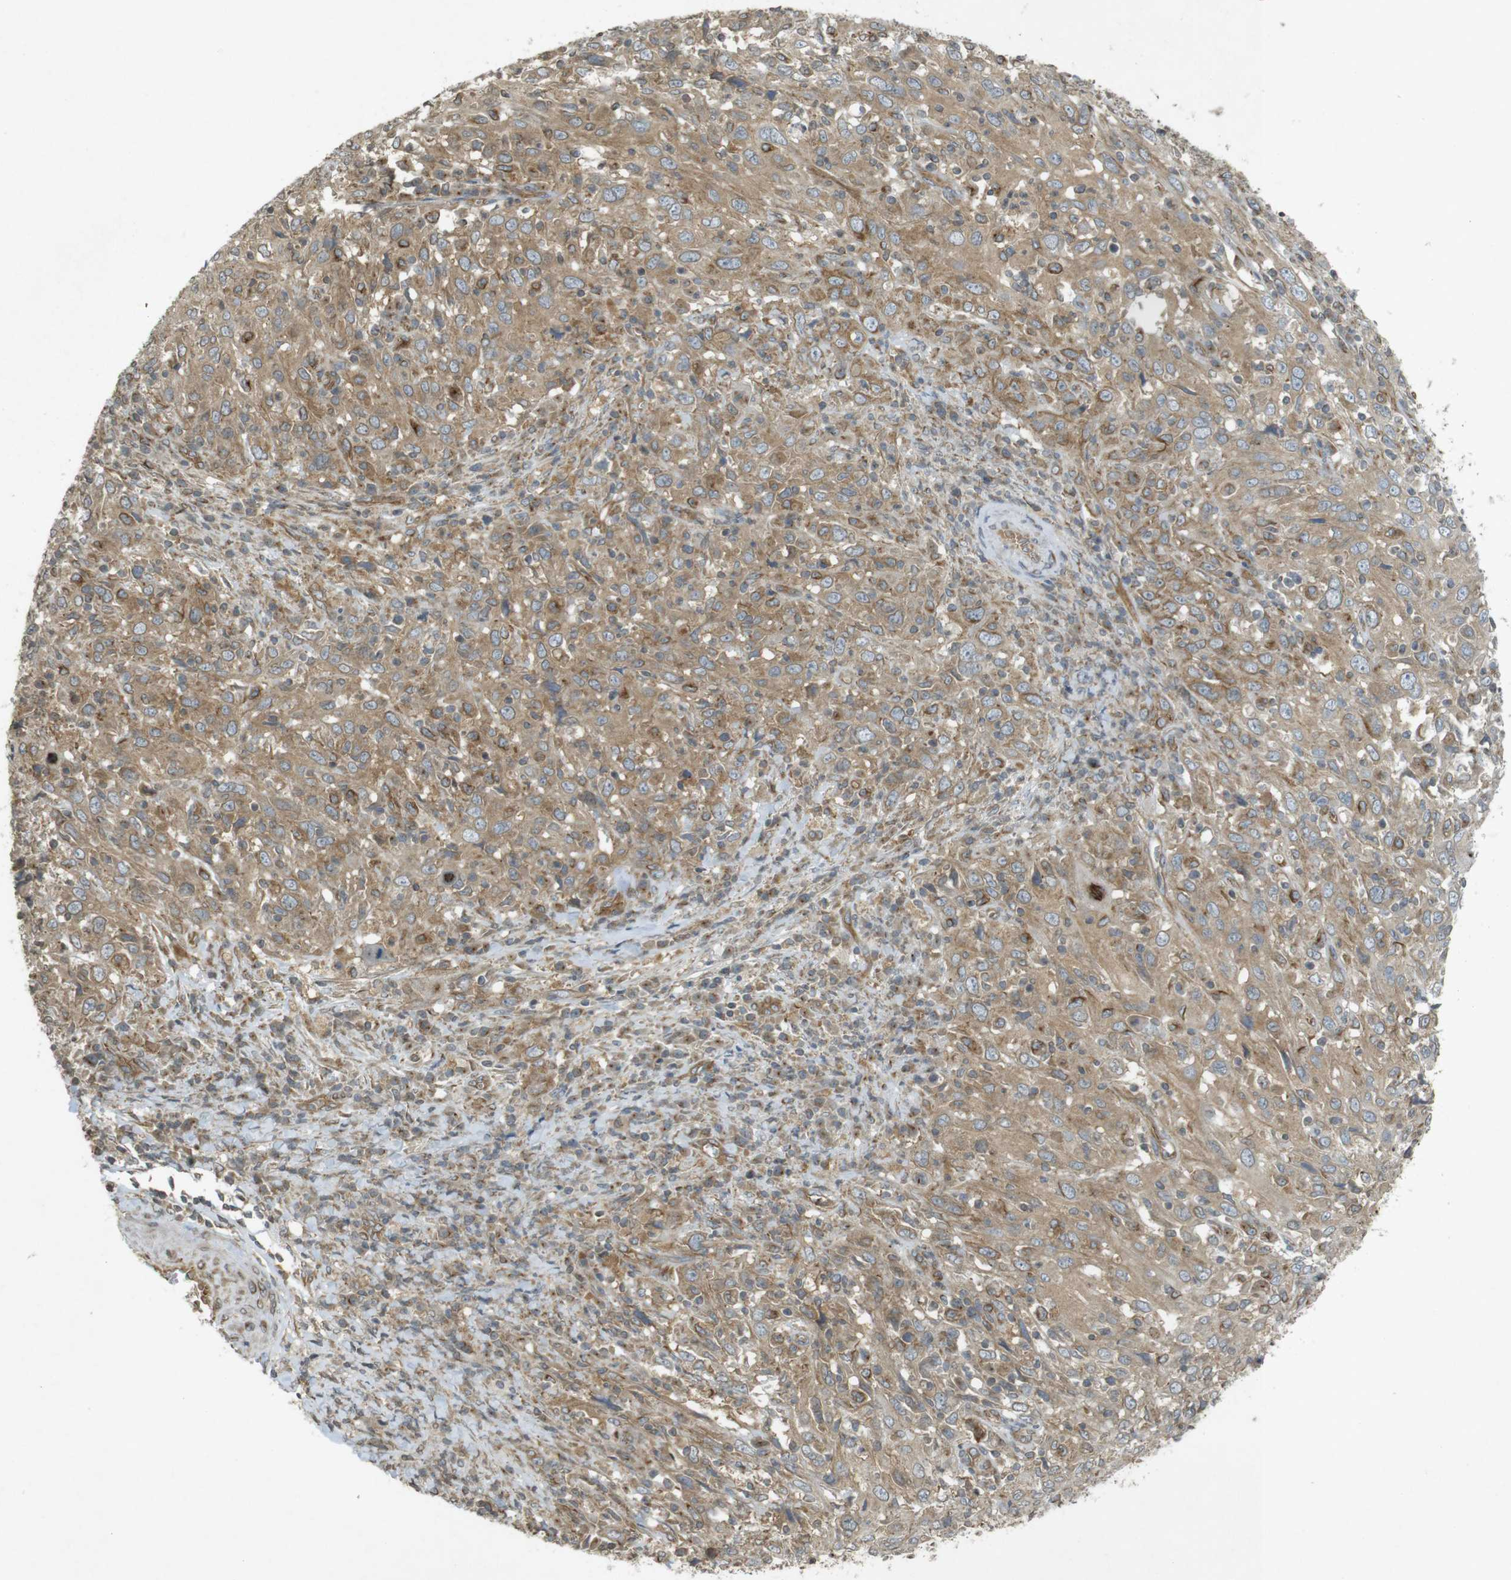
{"staining": {"intensity": "moderate", "quantity": ">75%", "location": "cytoplasmic/membranous"}, "tissue": "cervical cancer", "cell_type": "Tumor cells", "image_type": "cancer", "snomed": [{"axis": "morphology", "description": "Squamous cell carcinoma, NOS"}, {"axis": "topography", "description": "Cervix"}], "caption": "Cervical cancer tissue exhibits moderate cytoplasmic/membranous staining in about >75% of tumor cells", "gene": "KIF5B", "patient": {"sex": "female", "age": 46}}